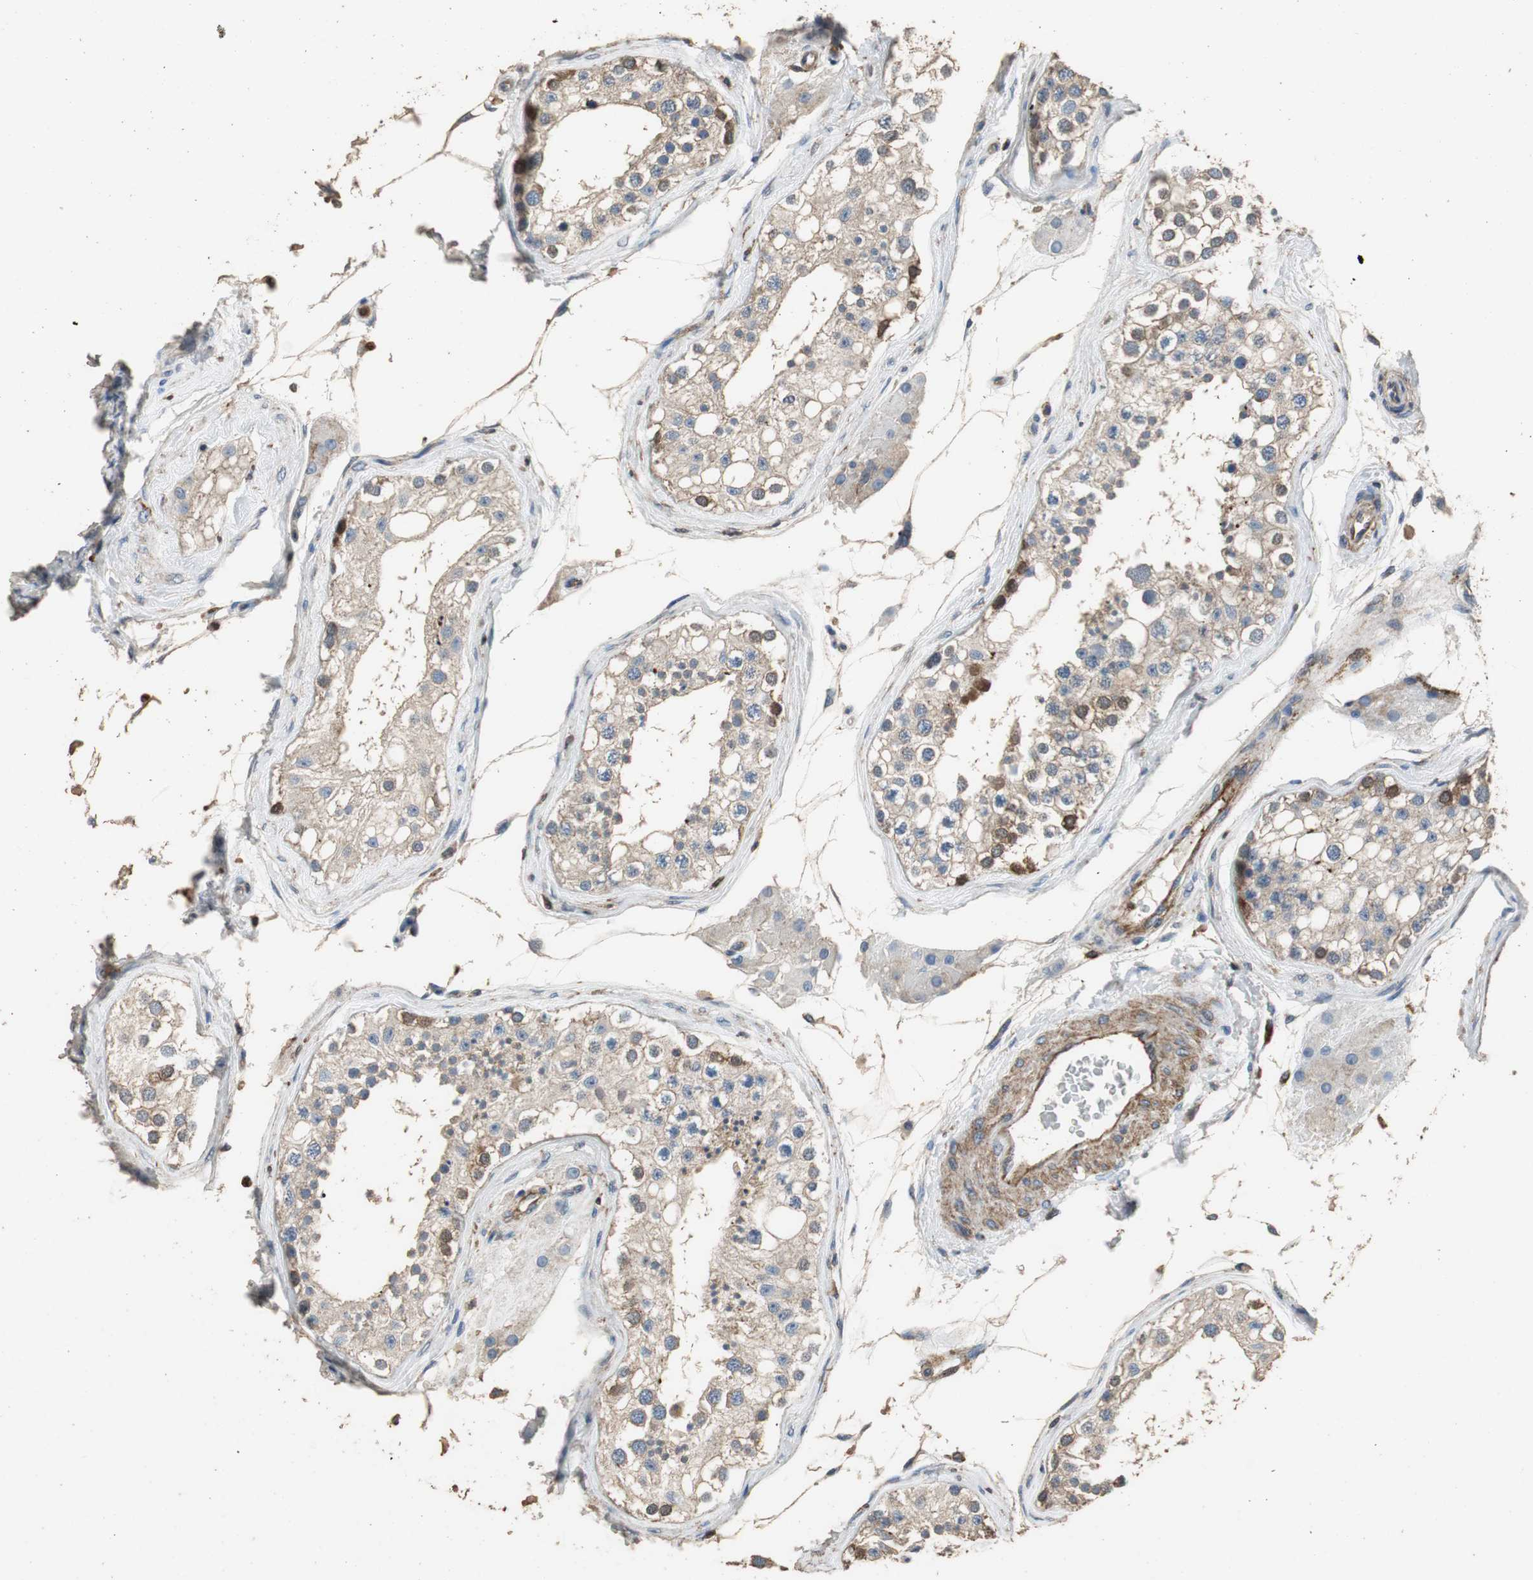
{"staining": {"intensity": "strong", "quantity": "<25%", "location": "cytoplasmic/membranous"}, "tissue": "testis", "cell_type": "Cells in seminiferous ducts", "image_type": "normal", "snomed": [{"axis": "morphology", "description": "Normal tissue, NOS"}, {"axis": "topography", "description": "Testis"}], "caption": "High-magnification brightfield microscopy of normal testis stained with DAB (3,3'-diaminobenzidine) (brown) and counterstained with hematoxylin (blue). cells in seminiferous ducts exhibit strong cytoplasmic/membranous positivity is appreciated in approximately<25% of cells. The protein is stained brown, and the nuclei are stained in blue (DAB IHC with brightfield microscopy, high magnification).", "gene": "PRKRA", "patient": {"sex": "male", "age": 68}}